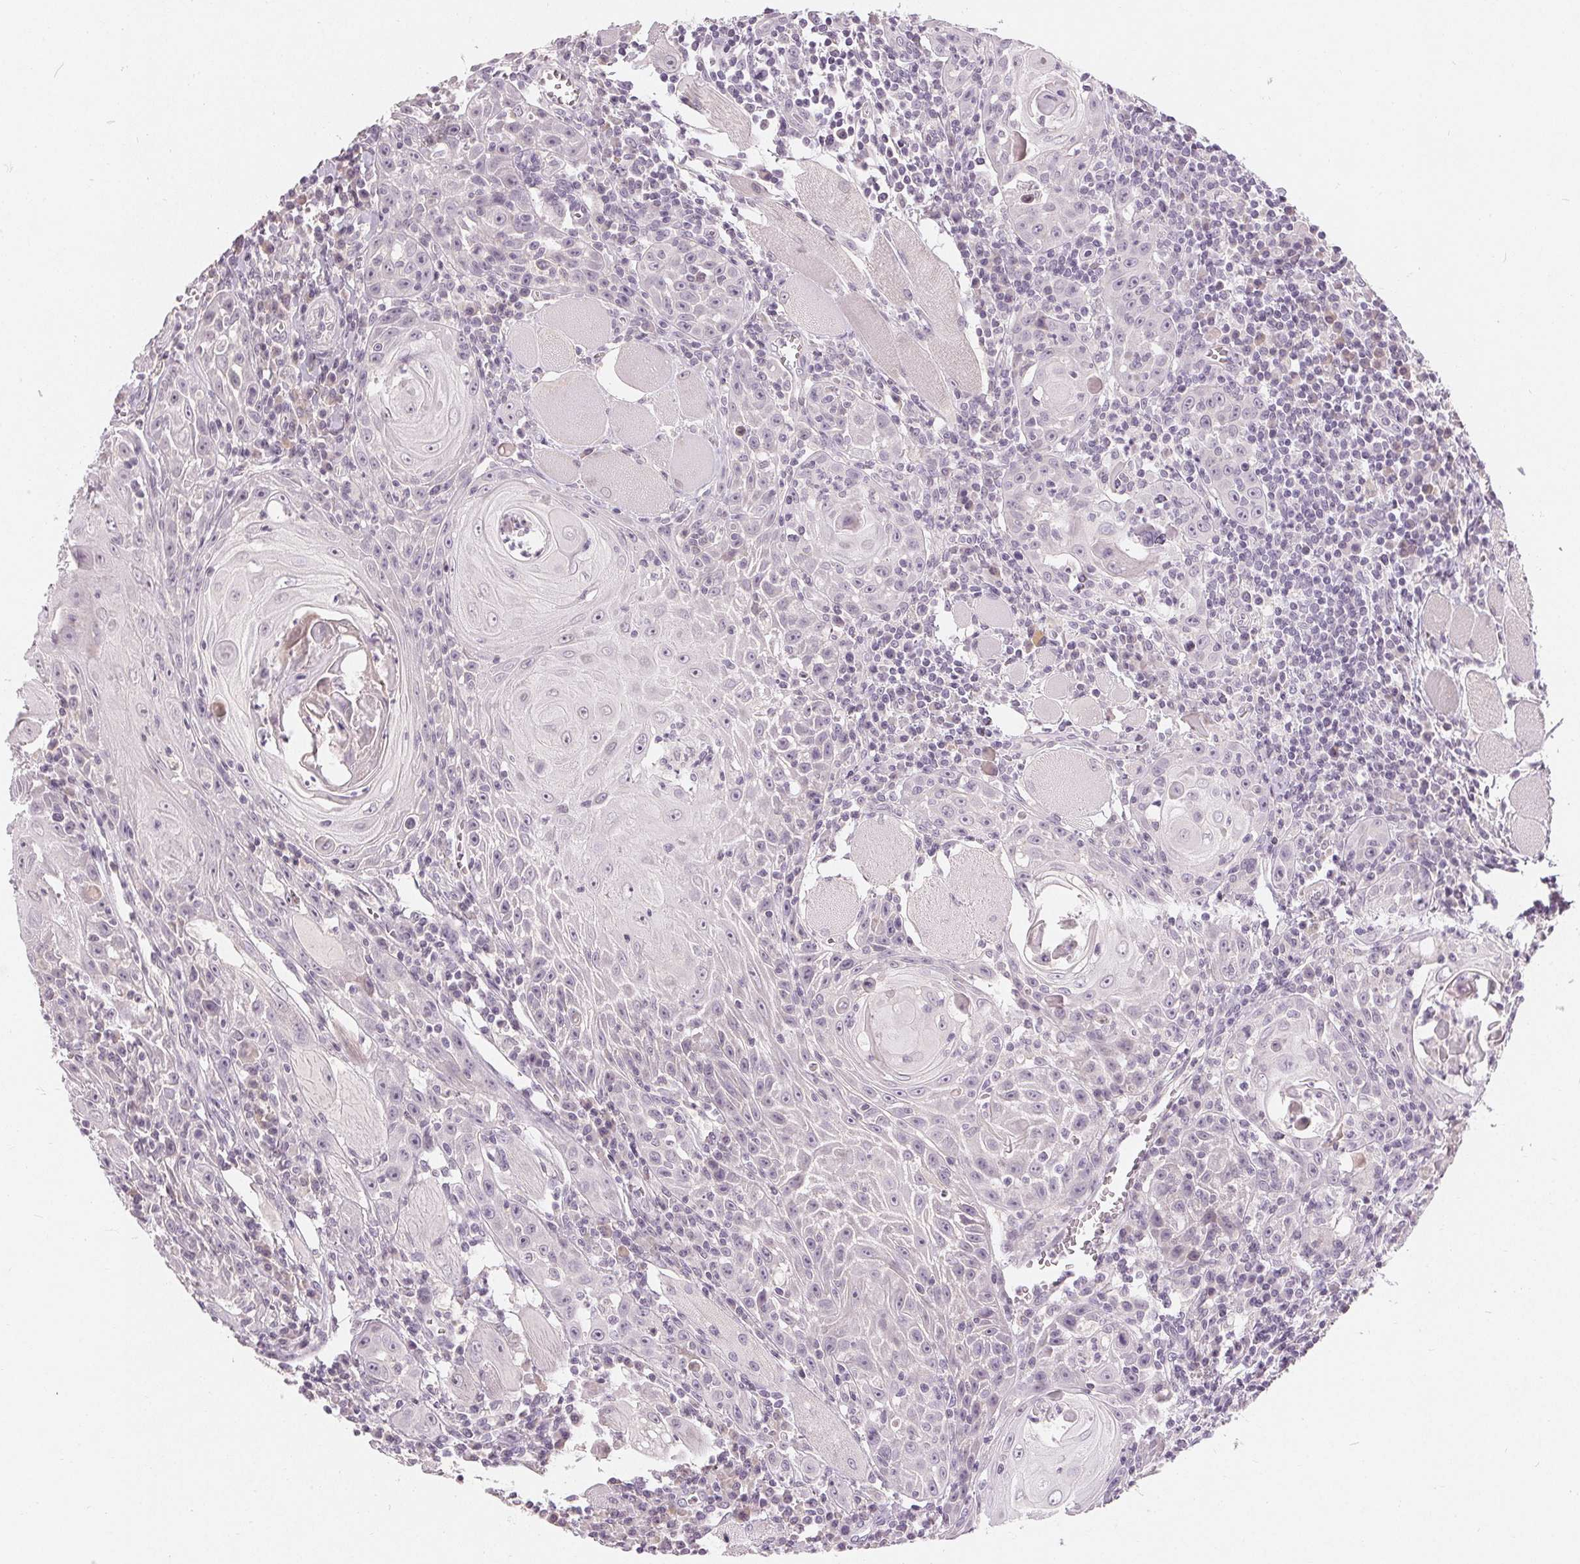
{"staining": {"intensity": "weak", "quantity": "<25%", "location": "nuclear"}, "tissue": "head and neck cancer", "cell_type": "Tumor cells", "image_type": "cancer", "snomed": [{"axis": "morphology", "description": "Squamous cell carcinoma, NOS"}, {"axis": "topography", "description": "Head-Neck"}], "caption": "Histopathology image shows no protein staining in tumor cells of head and neck cancer tissue.", "gene": "TRIM60", "patient": {"sex": "male", "age": 52}}